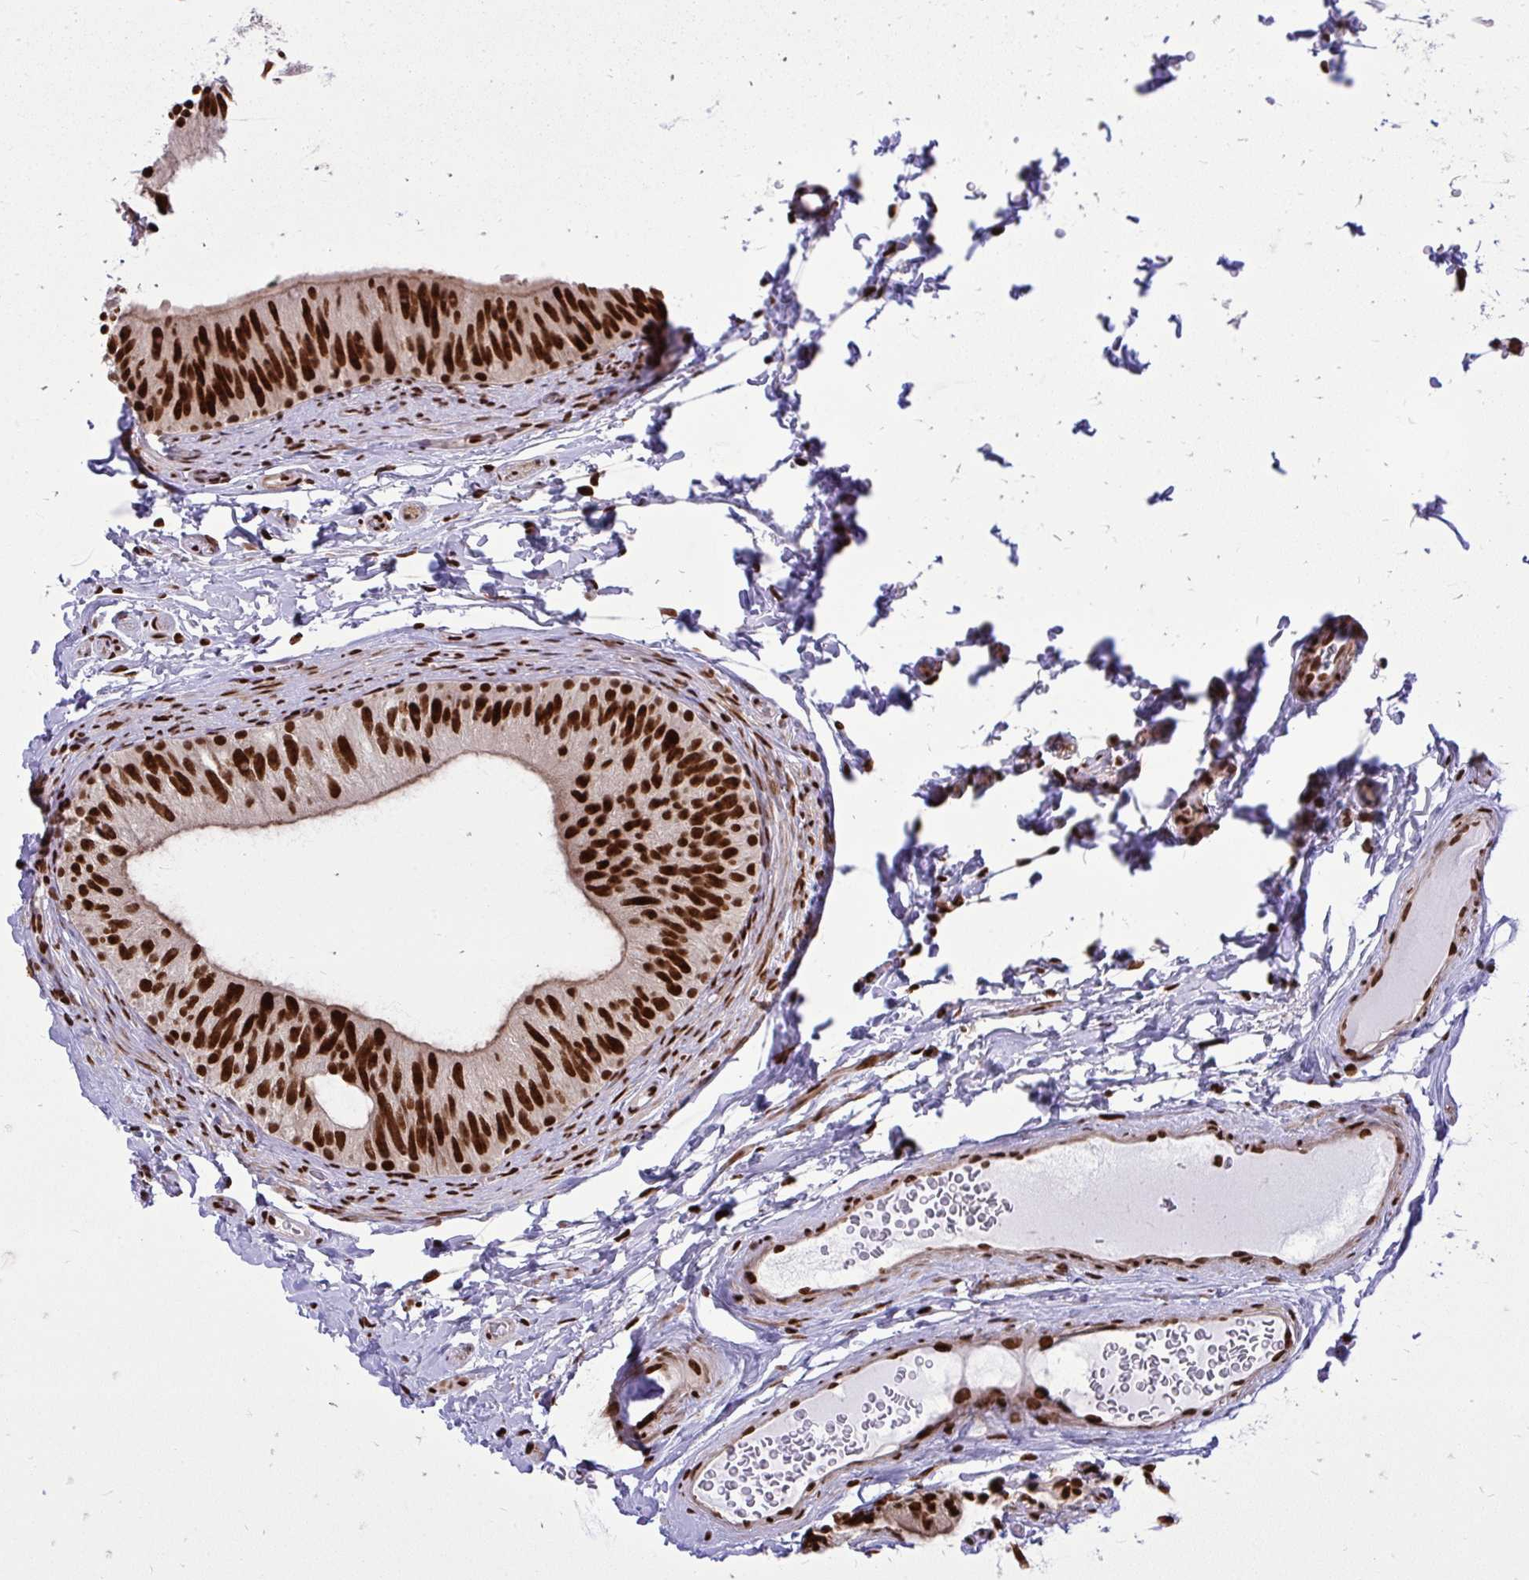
{"staining": {"intensity": "strong", "quantity": ">75%", "location": "cytoplasmic/membranous,nuclear"}, "tissue": "epididymis", "cell_type": "Glandular cells", "image_type": "normal", "snomed": [{"axis": "morphology", "description": "Normal tissue, NOS"}, {"axis": "topography", "description": "Epididymis, spermatic cord, NOS"}, {"axis": "topography", "description": "Epididymis"}], "caption": "Benign epididymis was stained to show a protein in brown. There is high levels of strong cytoplasmic/membranous,nuclear positivity in about >75% of glandular cells.", "gene": "TBL1Y", "patient": {"sex": "male", "age": 31}}